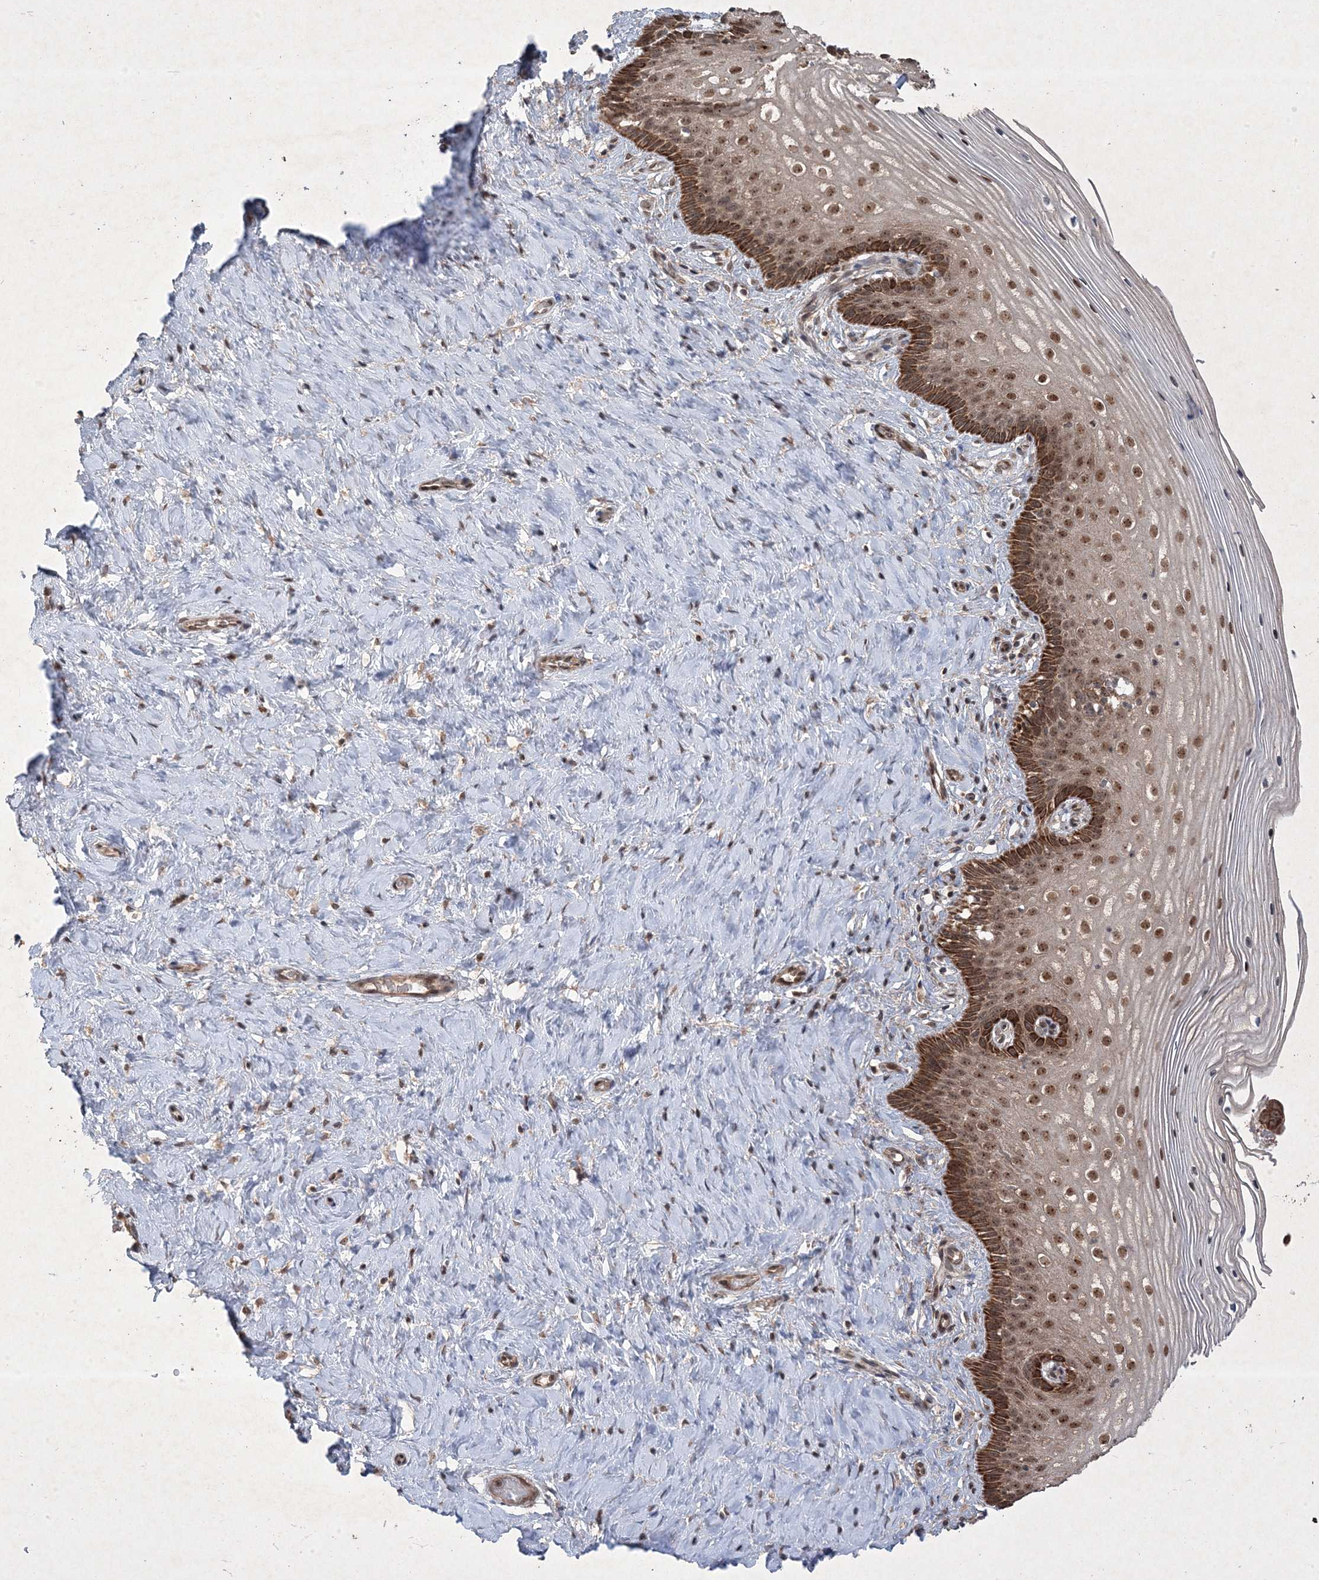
{"staining": {"intensity": "moderate", "quantity": "25%-75%", "location": "cytoplasmic/membranous"}, "tissue": "cervix", "cell_type": "Glandular cells", "image_type": "normal", "snomed": [{"axis": "morphology", "description": "Normal tissue, NOS"}, {"axis": "topography", "description": "Cervix"}], "caption": "IHC photomicrograph of benign cervix: cervix stained using IHC reveals medium levels of moderate protein expression localized specifically in the cytoplasmic/membranous of glandular cells, appearing as a cytoplasmic/membranous brown color.", "gene": "PLEKHM2", "patient": {"sex": "female", "age": 33}}